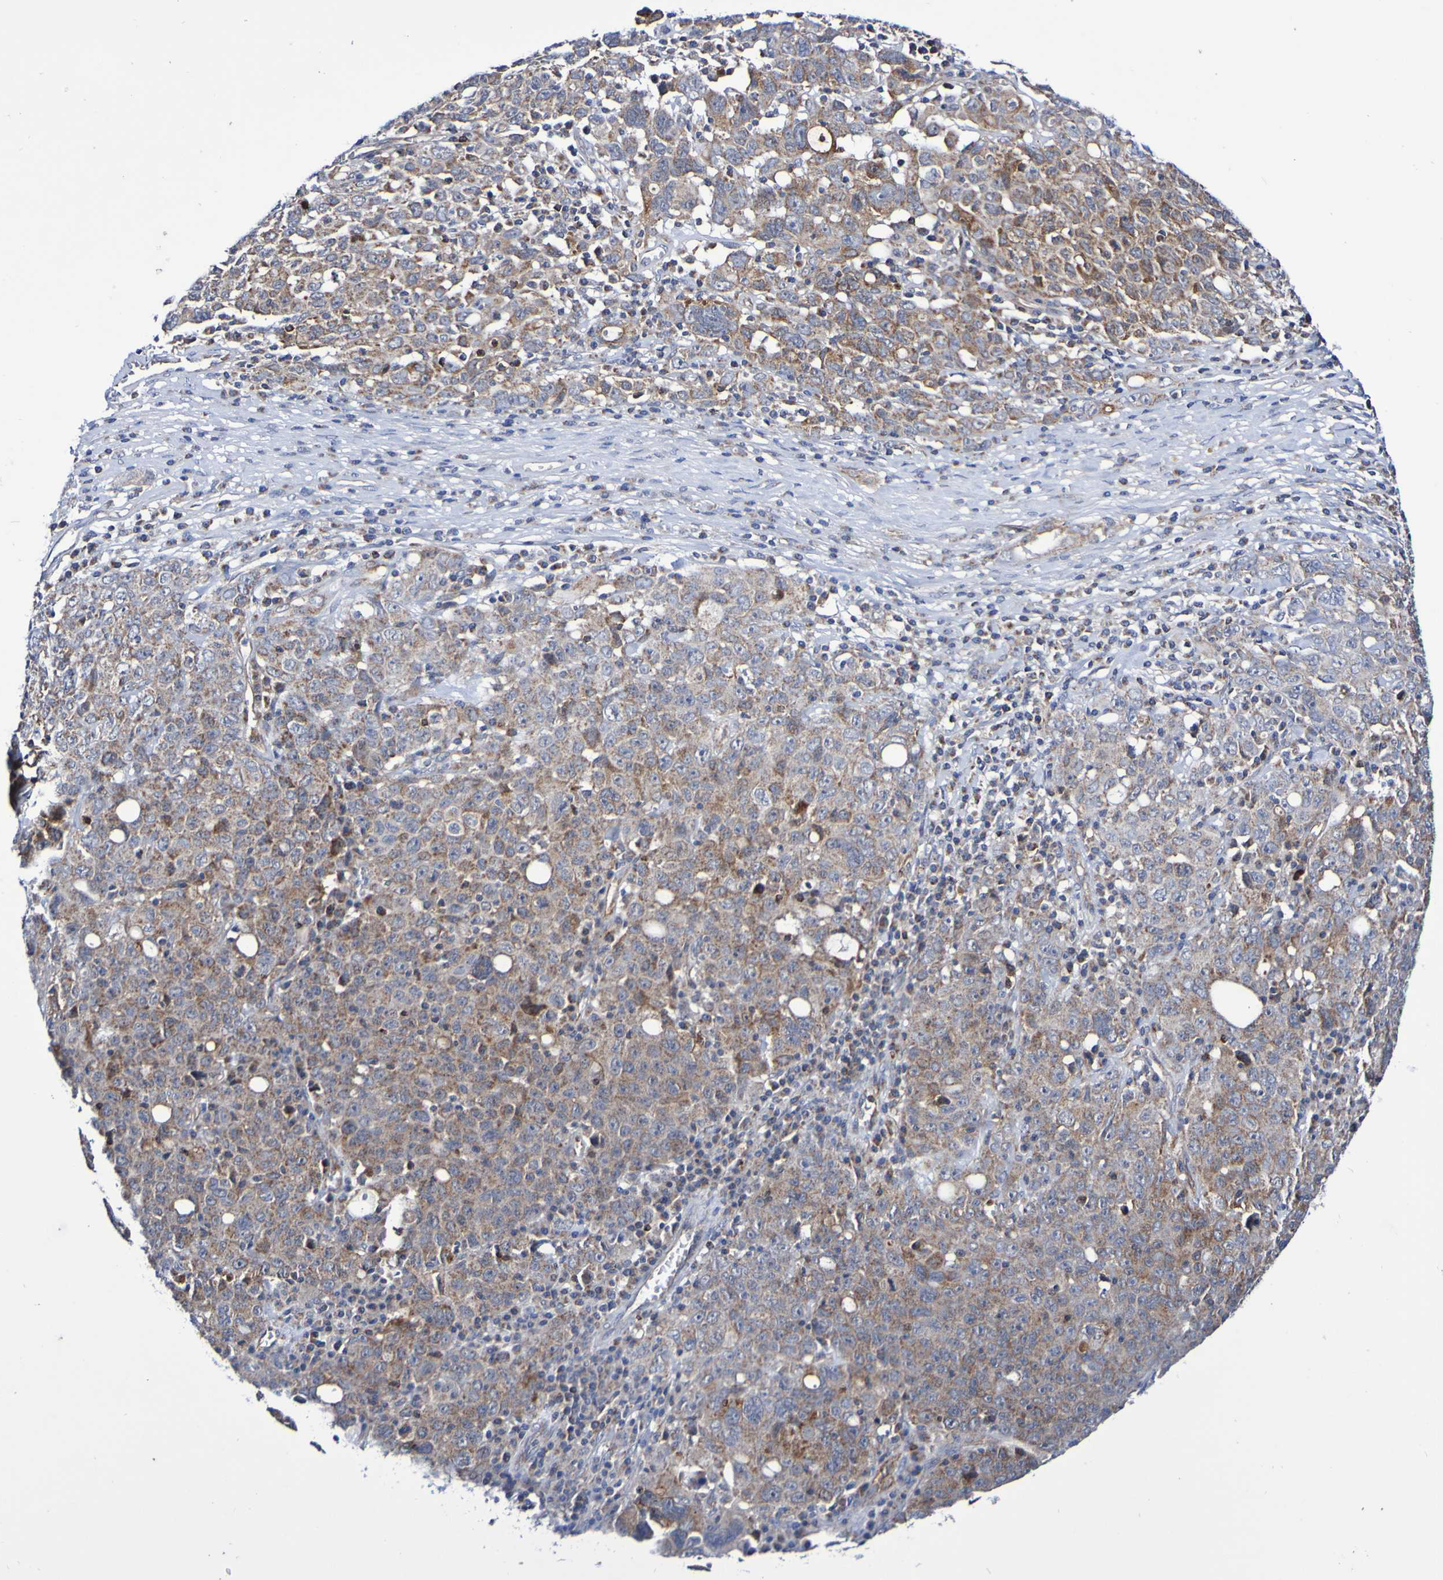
{"staining": {"intensity": "moderate", "quantity": ">75%", "location": "cytoplasmic/membranous"}, "tissue": "ovarian cancer", "cell_type": "Tumor cells", "image_type": "cancer", "snomed": [{"axis": "morphology", "description": "Carcinoma, endometroid"}, {"axis": "topography", "description": "Ovary"}], "caption": "Immunohistochemistry image of endometroid carcinoma (ovarian) stained for a protein (brown), which demonstrates medium levels of moderate cytoplasmic/membranous staining in about >75% of tumor cells.", "gene": "GJB1", "patient": {"sex": "female", "age": 62}}